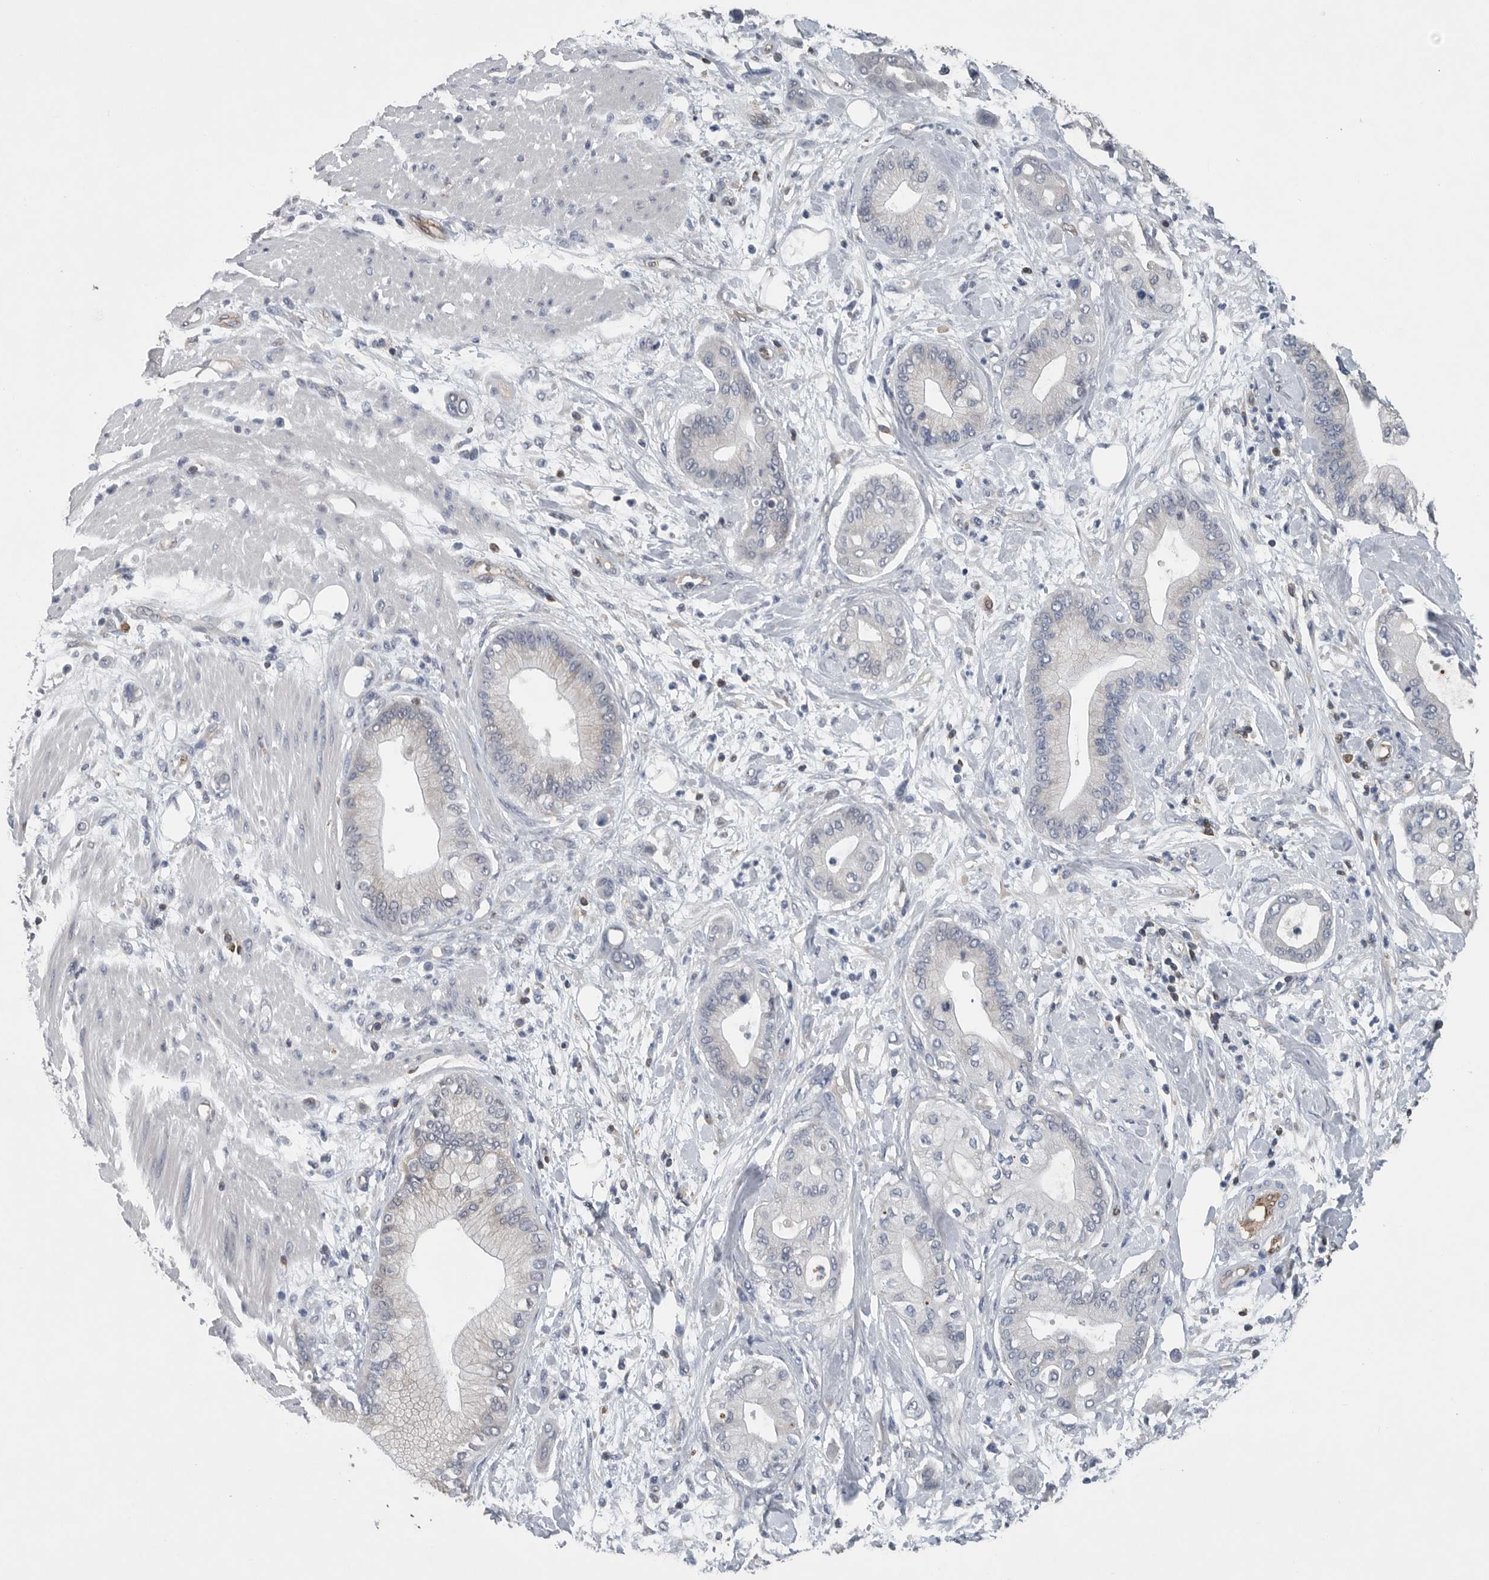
{"staining": {"intensity": "negative", "quantity": "none", "location": "none"}, "tissue": "pancreatic cancer", "cell_type": "Tumor cells", "image_type": "cancer", "snomed": [{"axis": "morphology", "description": "Adenocarcinoma, NOS"}, {"axis": "morphology", "description": "Adenocarcinoma, metastatic, NOS"}, {"axis": "topography", "description": "Lymph node"}, {"axis": "topography", "description": "Pancreas"}, {"axis": "topography", "description": "Duodenum"}], "caption": "IHC of pancreatic cancer reveals no expression in tumor cells.", "gene": "PDCD4", "patient": {"sex": "female", "age": 64}}